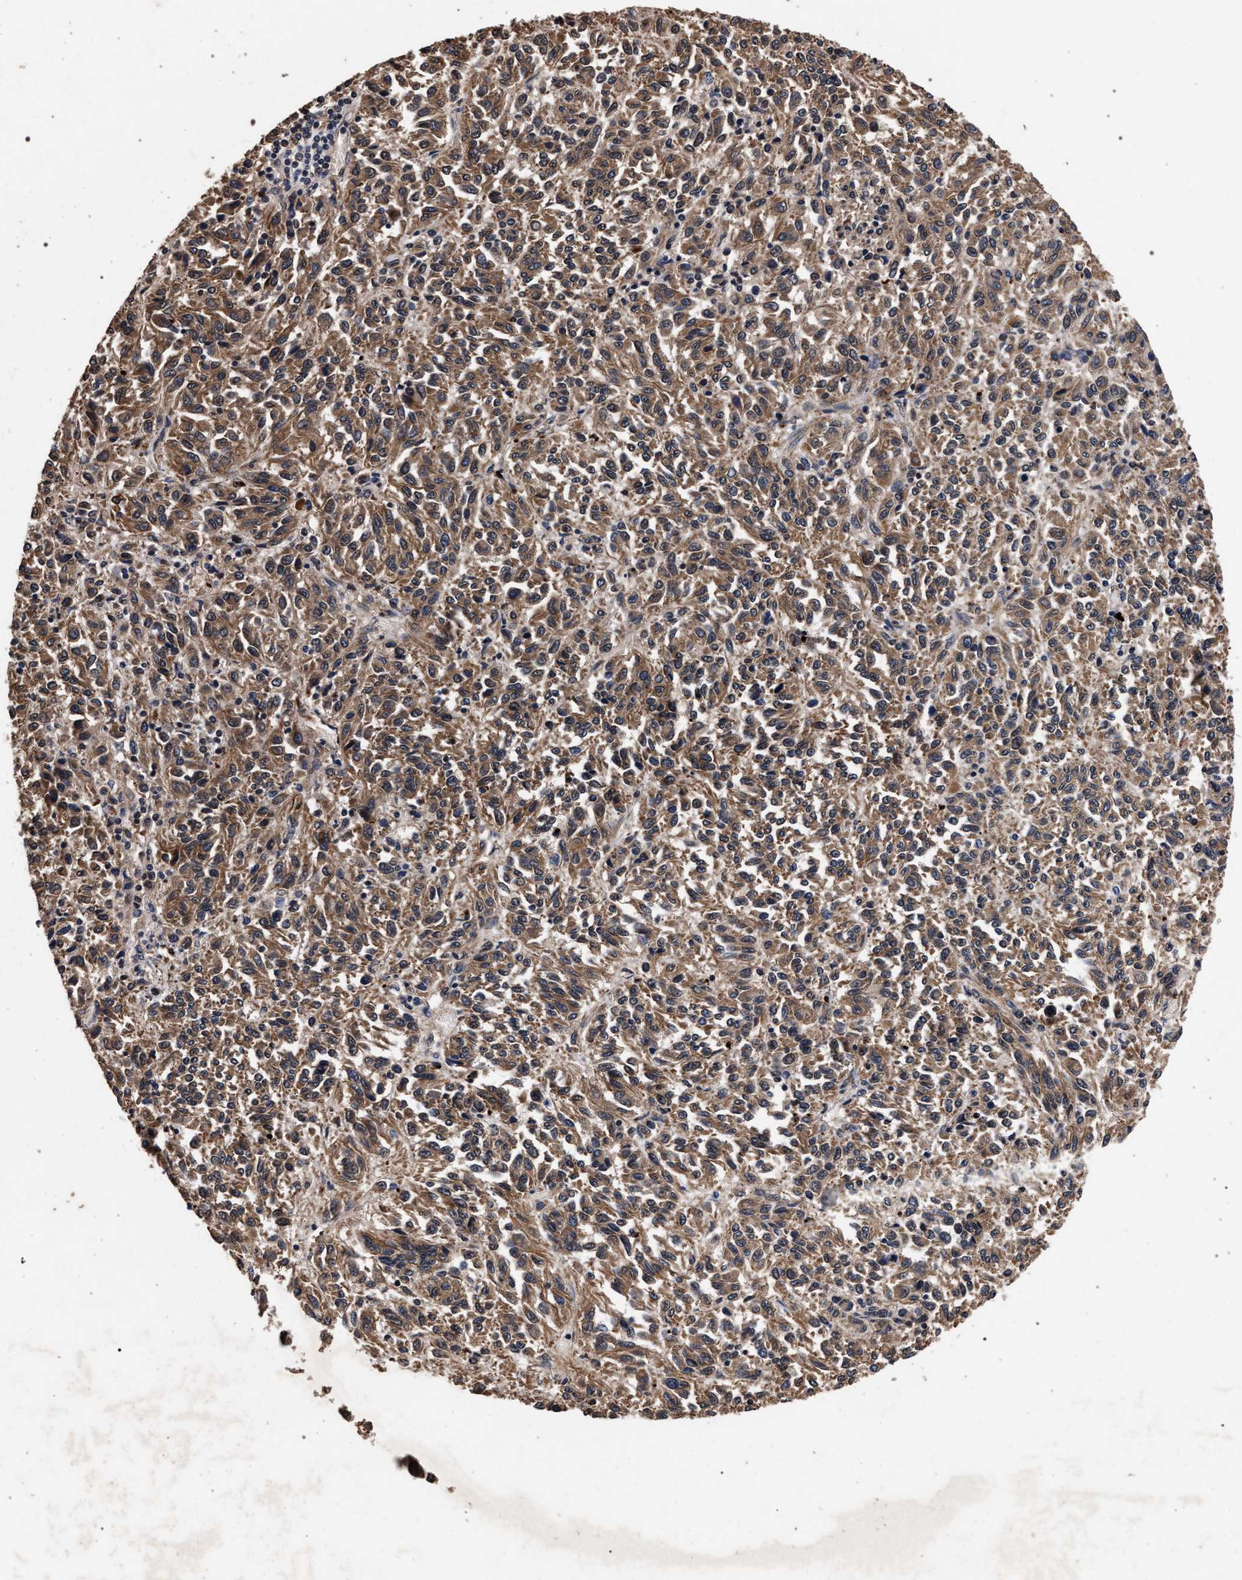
{"staining": {"intensity": "moderate", "quantity": ">75%", "location": "cytoplasmic/membranous"}, "tissue": "melanoma", "cell_type": "Tumor cells", "image_type": "cancer", "snomed": [{"axis": "morphology", "description": "Malignant melanoma, Metastatic site"}, {"axis": "topography", "description": "Lung"}], "caption": "Immunohistochemical staining of melanoma exhibits moderate cytoplasmic/membranous protein positivity in approximately >75% of tumor cells. (DAB IHC with brightfield microscopy, high magnification).", "gene": "ACOX1", "patient": {"sex": "male", "age": 64}}